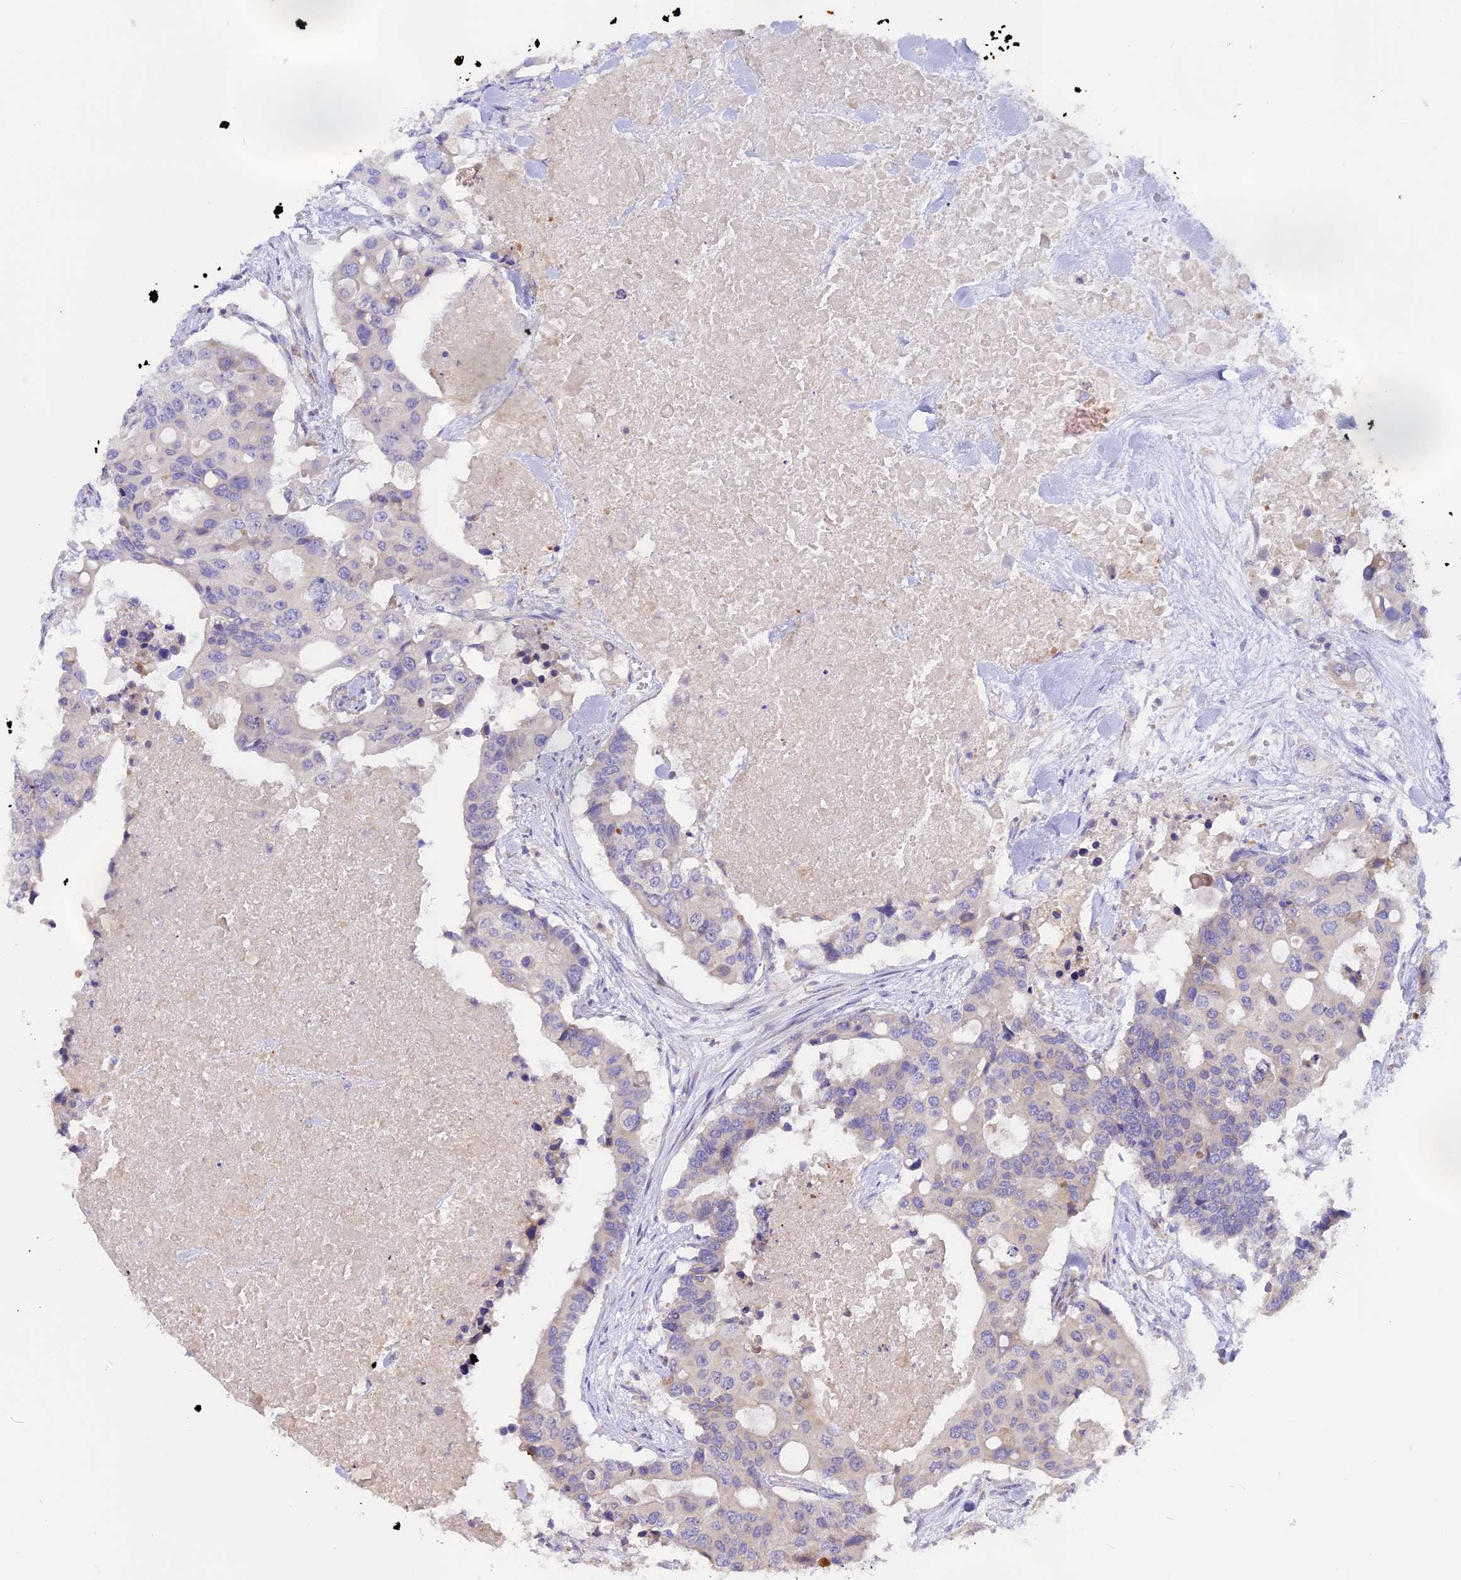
{"staining": {"intensity": "negative", "quantity": "none", "location": "none"}, "tissue": "colorectal cancer", "cell_type": "Tumor cells", "image_type": "cancer", "snomed": [{"axis": "morphology", "description": "Adenocarcinoma, NOS"}, {"axis": "topography", "description": "Colon"}], "caption": "The immunohistochemistry photomicrograph has no significant expression in tumor cells of adenocarcinoma (colorectal) tissue.", "gene": "MEMO1", "patient": {"sex": "male", "age": 77}}